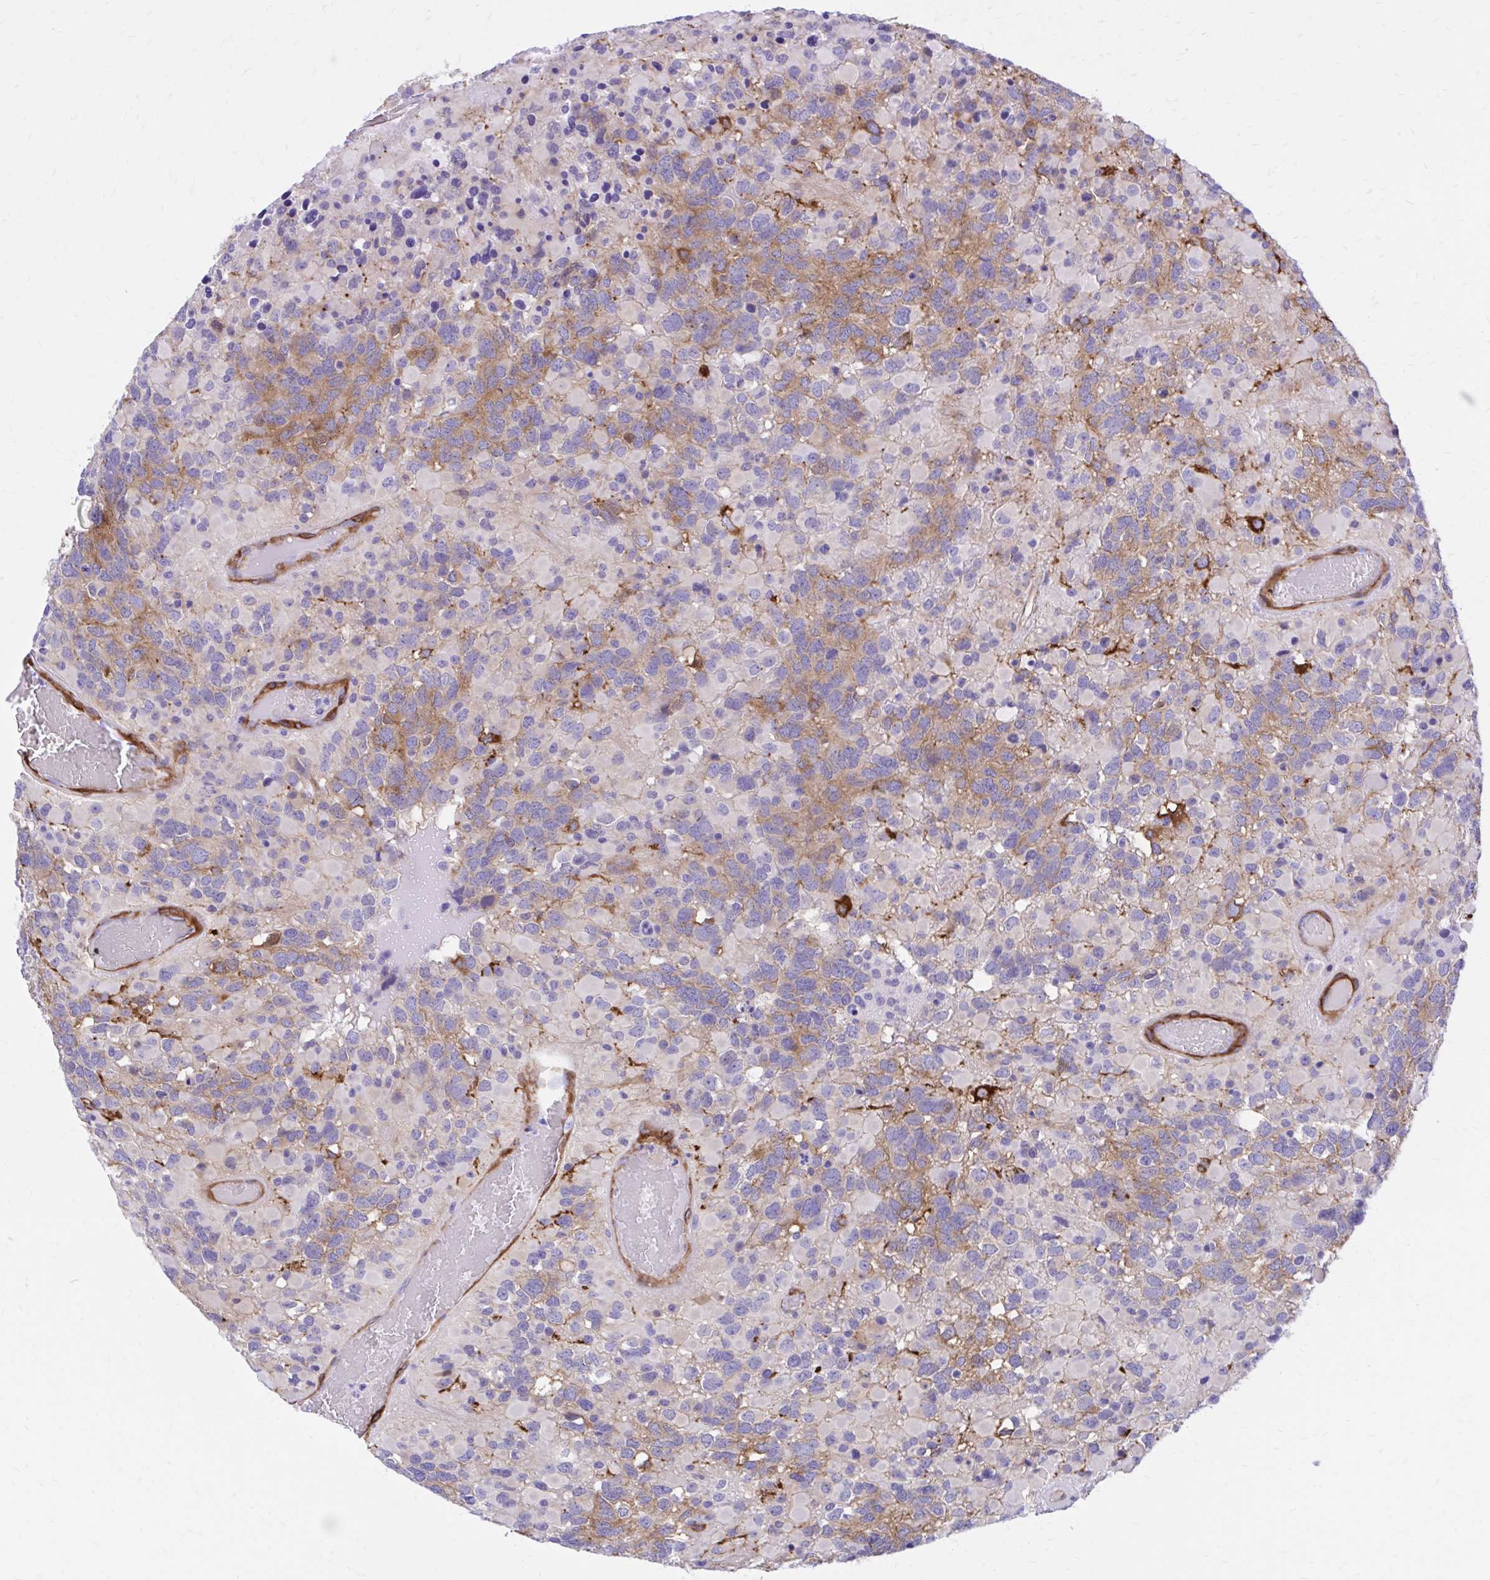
{"staining": {"intensity": "moderate", "quantity": "<25%", "location": "cytoplasmic/membranous"}, "tissue": "glioma", "cell_type": "Tumor cells", "image_type": "cancer", "snomed": [{"axis": "morphology", "description": "Glioma, malignant, High grade"}, {"axis": "topography", "description": "Brain"}], "caption": "This image reveals immunohistochemistry (IHC) staining of glioma, with low moderate cytoplasmic/membranous expression in approximately <25% of tumor cells.", "gene": "EPB41L1", "patient": {"sex": "female", "age": 40}}